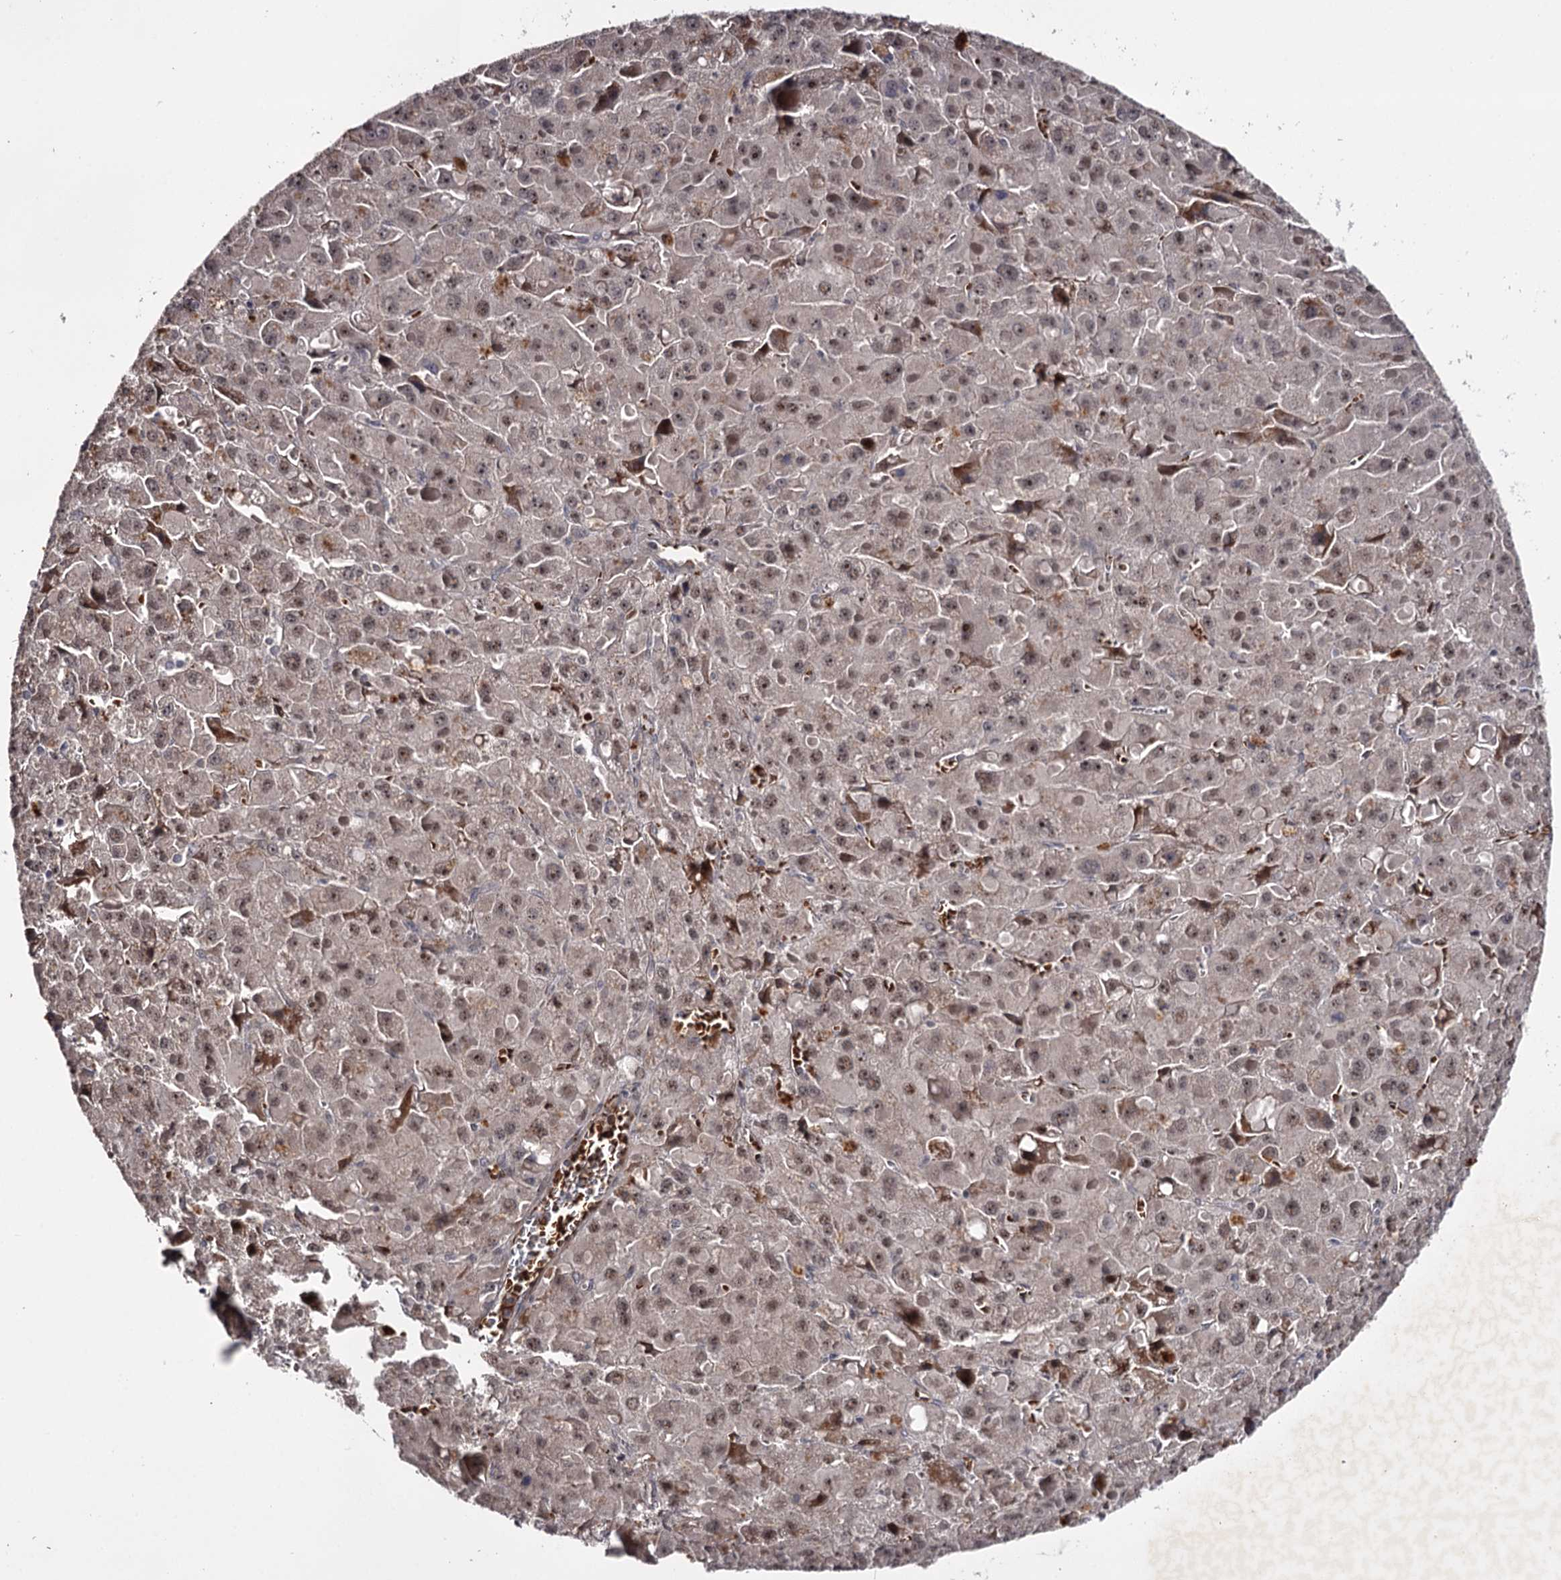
{"staining": {"intensity": "weak", "quantity": "25%-75%", "location": "nuclear"}, "tissue": "liver cancer", "cell_type": "Tumor cells", "image_type": "cancer", "snomed": [{"axis": "morphology", "description": "Carcinoma, Hepatocellular, NOS"}, {"axis": "topography", "description": "Liver"}], "caption": "Liver cancer stained with immunohistochemistry (IHC) shows weak nuclear staining in approximately 25%-75% of tumor cells.", "gene": "RNF44", "patient": {"sex": "female", "age": 73}}